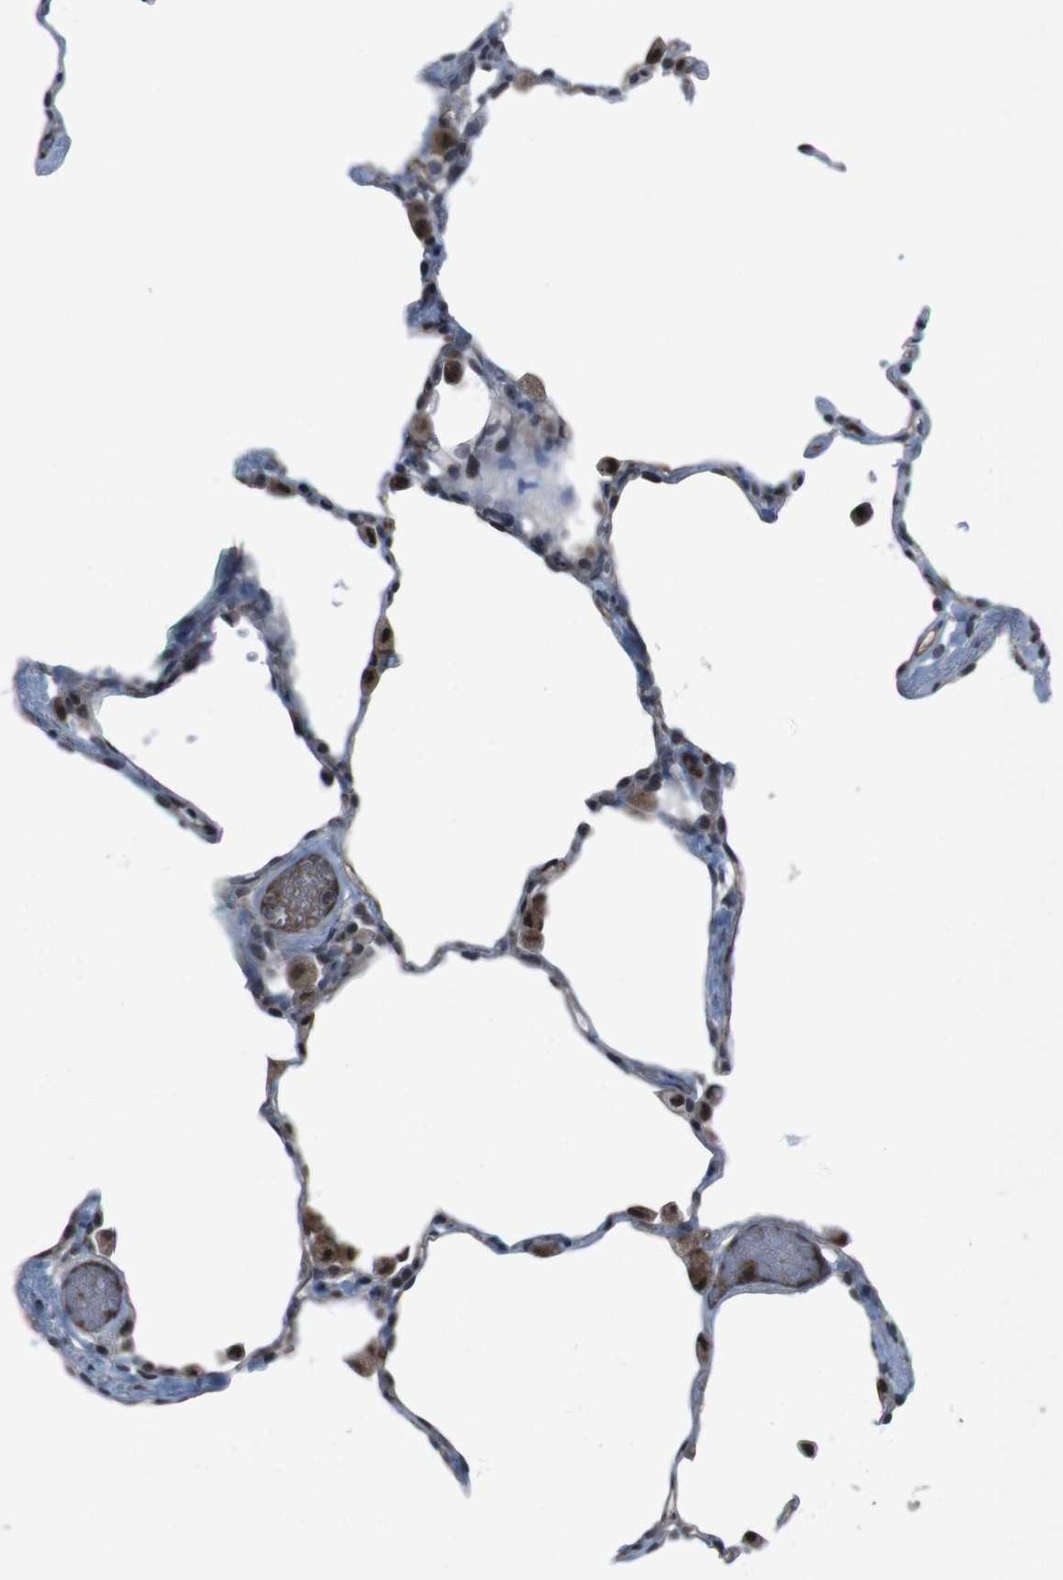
{"staining": {"intensity": "moderate", "quantity": "<25%", "location": "nuclear"}, "tissue": "lung", "cell_type": "Alveolar cells", "image_type": "normal", "snomed": [{"axis": "morphology", "description": "Normal tissue, NOS"}, {"axis": "topography", "description": "Lung"}], "caption": "Immunohistochemical staining of normal human lung exhibits <25% levels of moderate nuclear protein staining in about <25% of alveolar cells. (DAB = brown stain, brightfield microscopy at high magnification).", "gene": "SS18L1", "patient": {"sex": "female", "age": 49}}